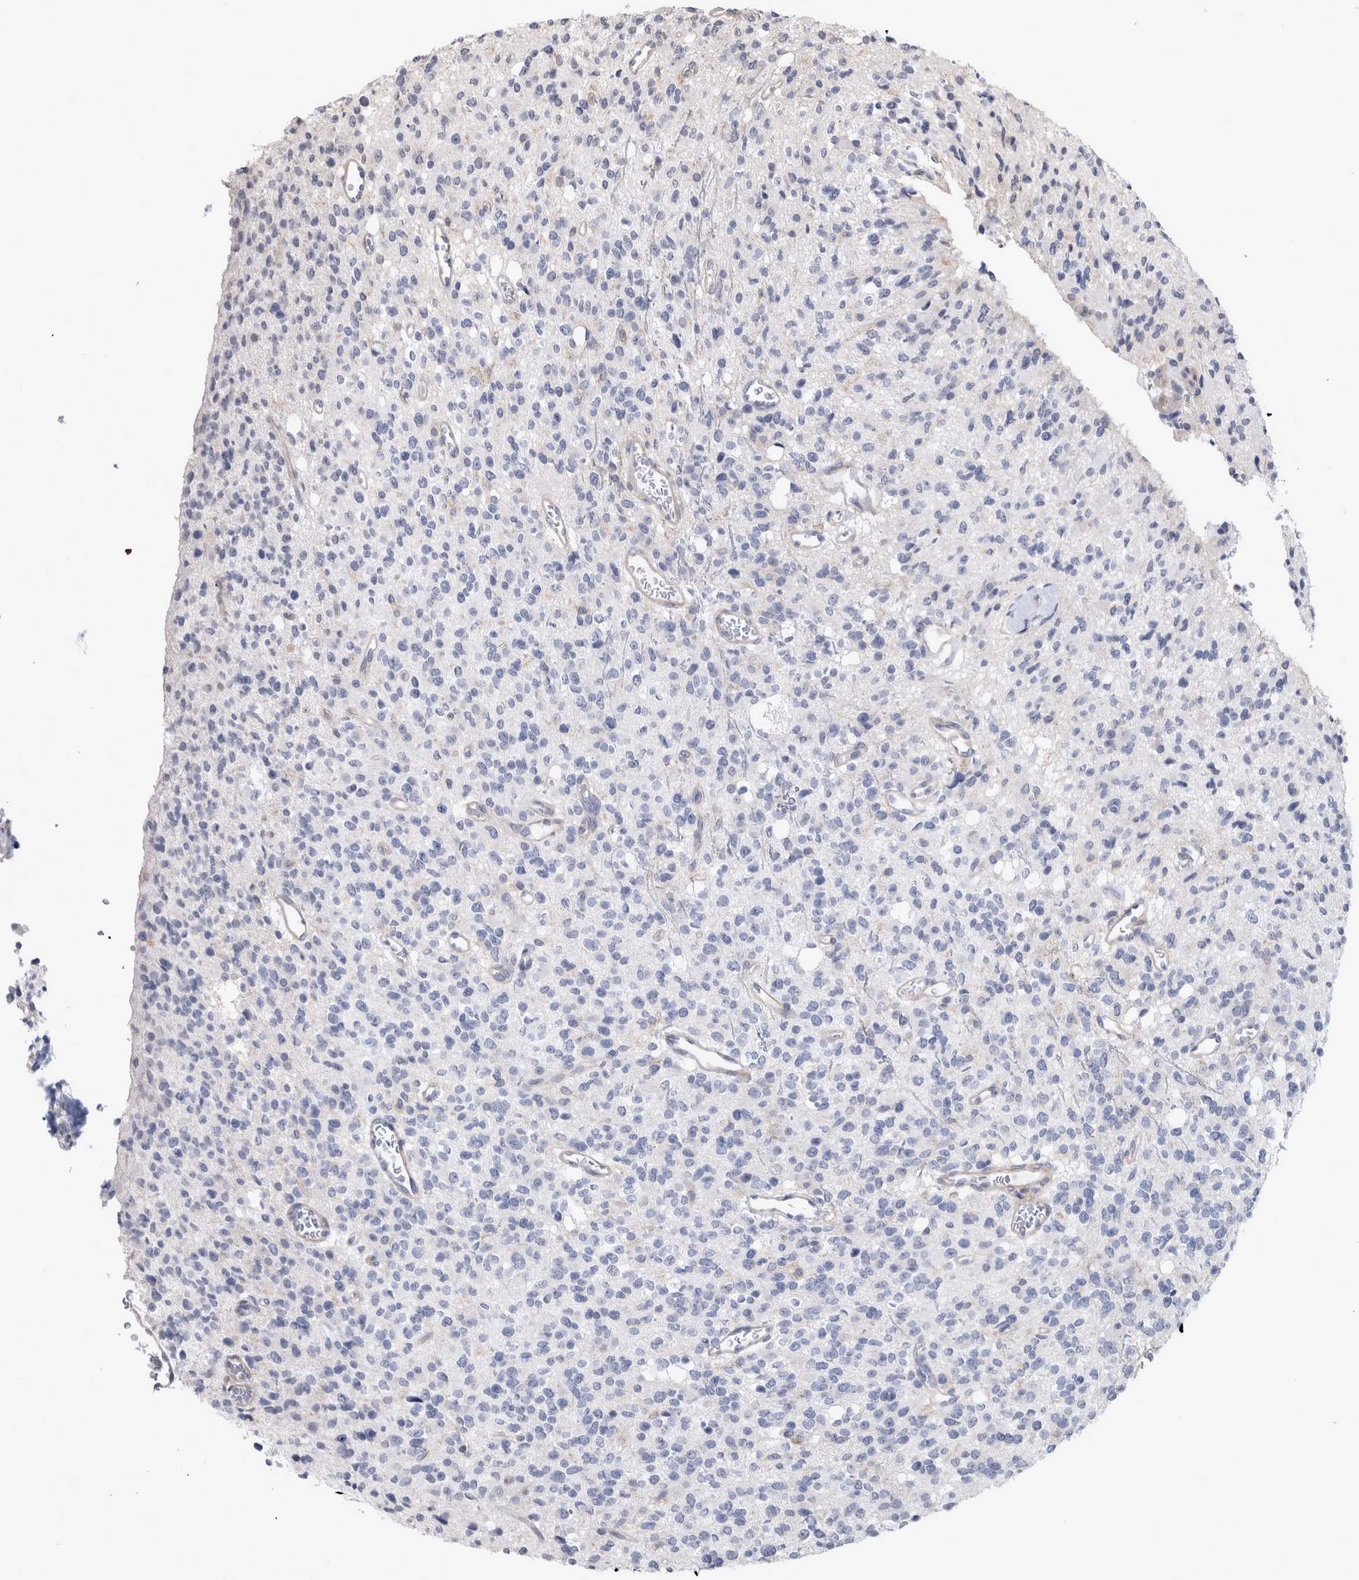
{"staining": {"intensity": "negative", "quantity": "none", "location": "none"}, "tissue": "glioma", "cell_type": "Tumor cells", "image_type": "cancer", "snomed": [{"axis": "morphology", "description": "Glioma, malignant, High grade"}, {"axis": "topography", "description": "Brain"}], "caption": "Immunohistochemical staining of malignant glioma (high-grade) exhibits no significant positivity in tumor cells. (Stains: DAB (3,3'-diaminobenzidine) immunohistochemistry with hematoxylin counter stain, Microscopy: brightfield microscopy at high magnification).", "gene": "SPATA48", "patient": {"sex": "male", "age": 34}}